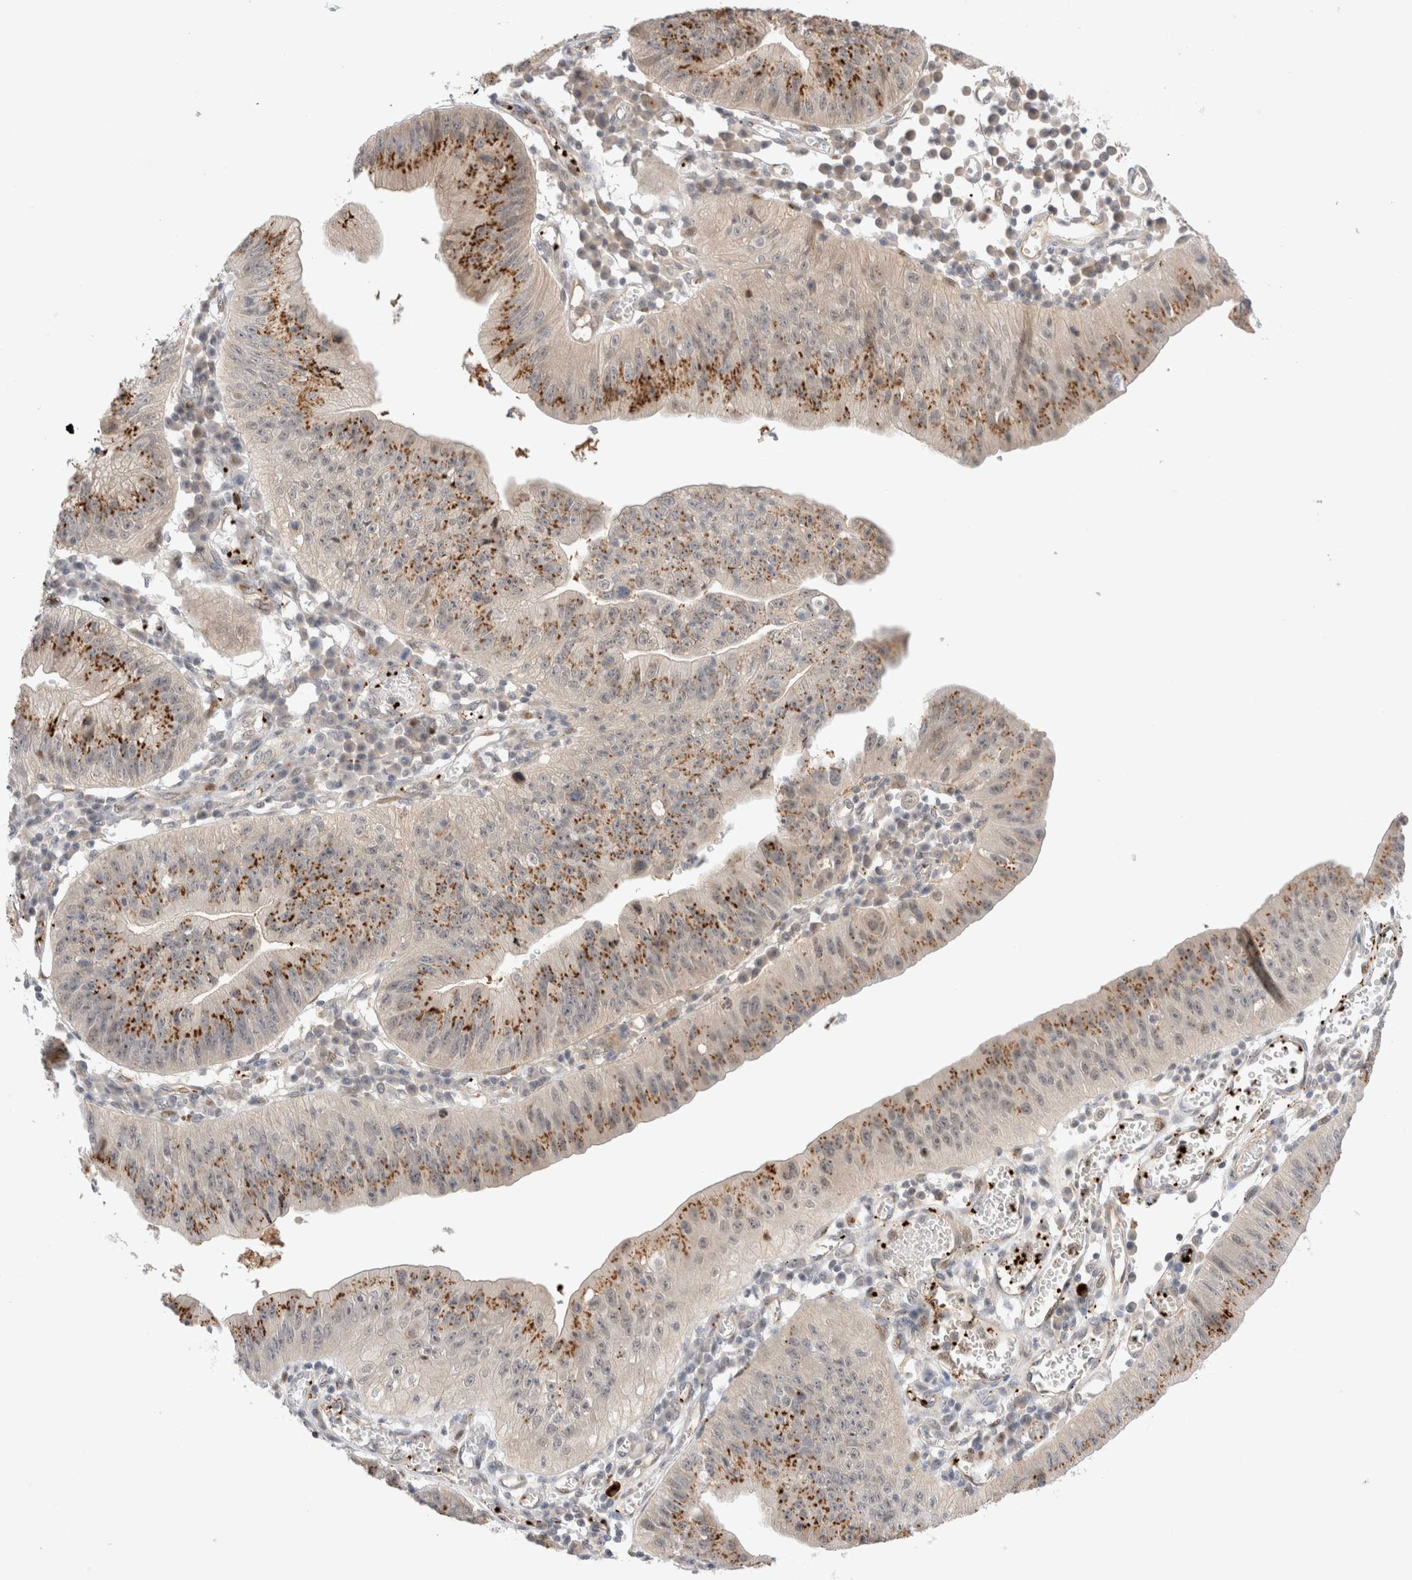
{"staining": {"intensity": "strong", "quantity": ">75%", "location": "cytoplasmic/membranous"}, "tissue": "stomach cancer", "cell_type": "Tumor cells", "image_type": "cancer", "snomed": [{"axis": "morphology", "description": "Adenocarcinoma, NOS"}, {"axis": "topography", "description": "Stomach"}], "caption": "About >75% of tumor cells in adenocarcinoma (stomach) display strong cytoplasmic/membranous protein staining as visualized by brown immunohistochemical staining.", "gene": "VPS28", "patient": {"sex": "male", "age": 59}}